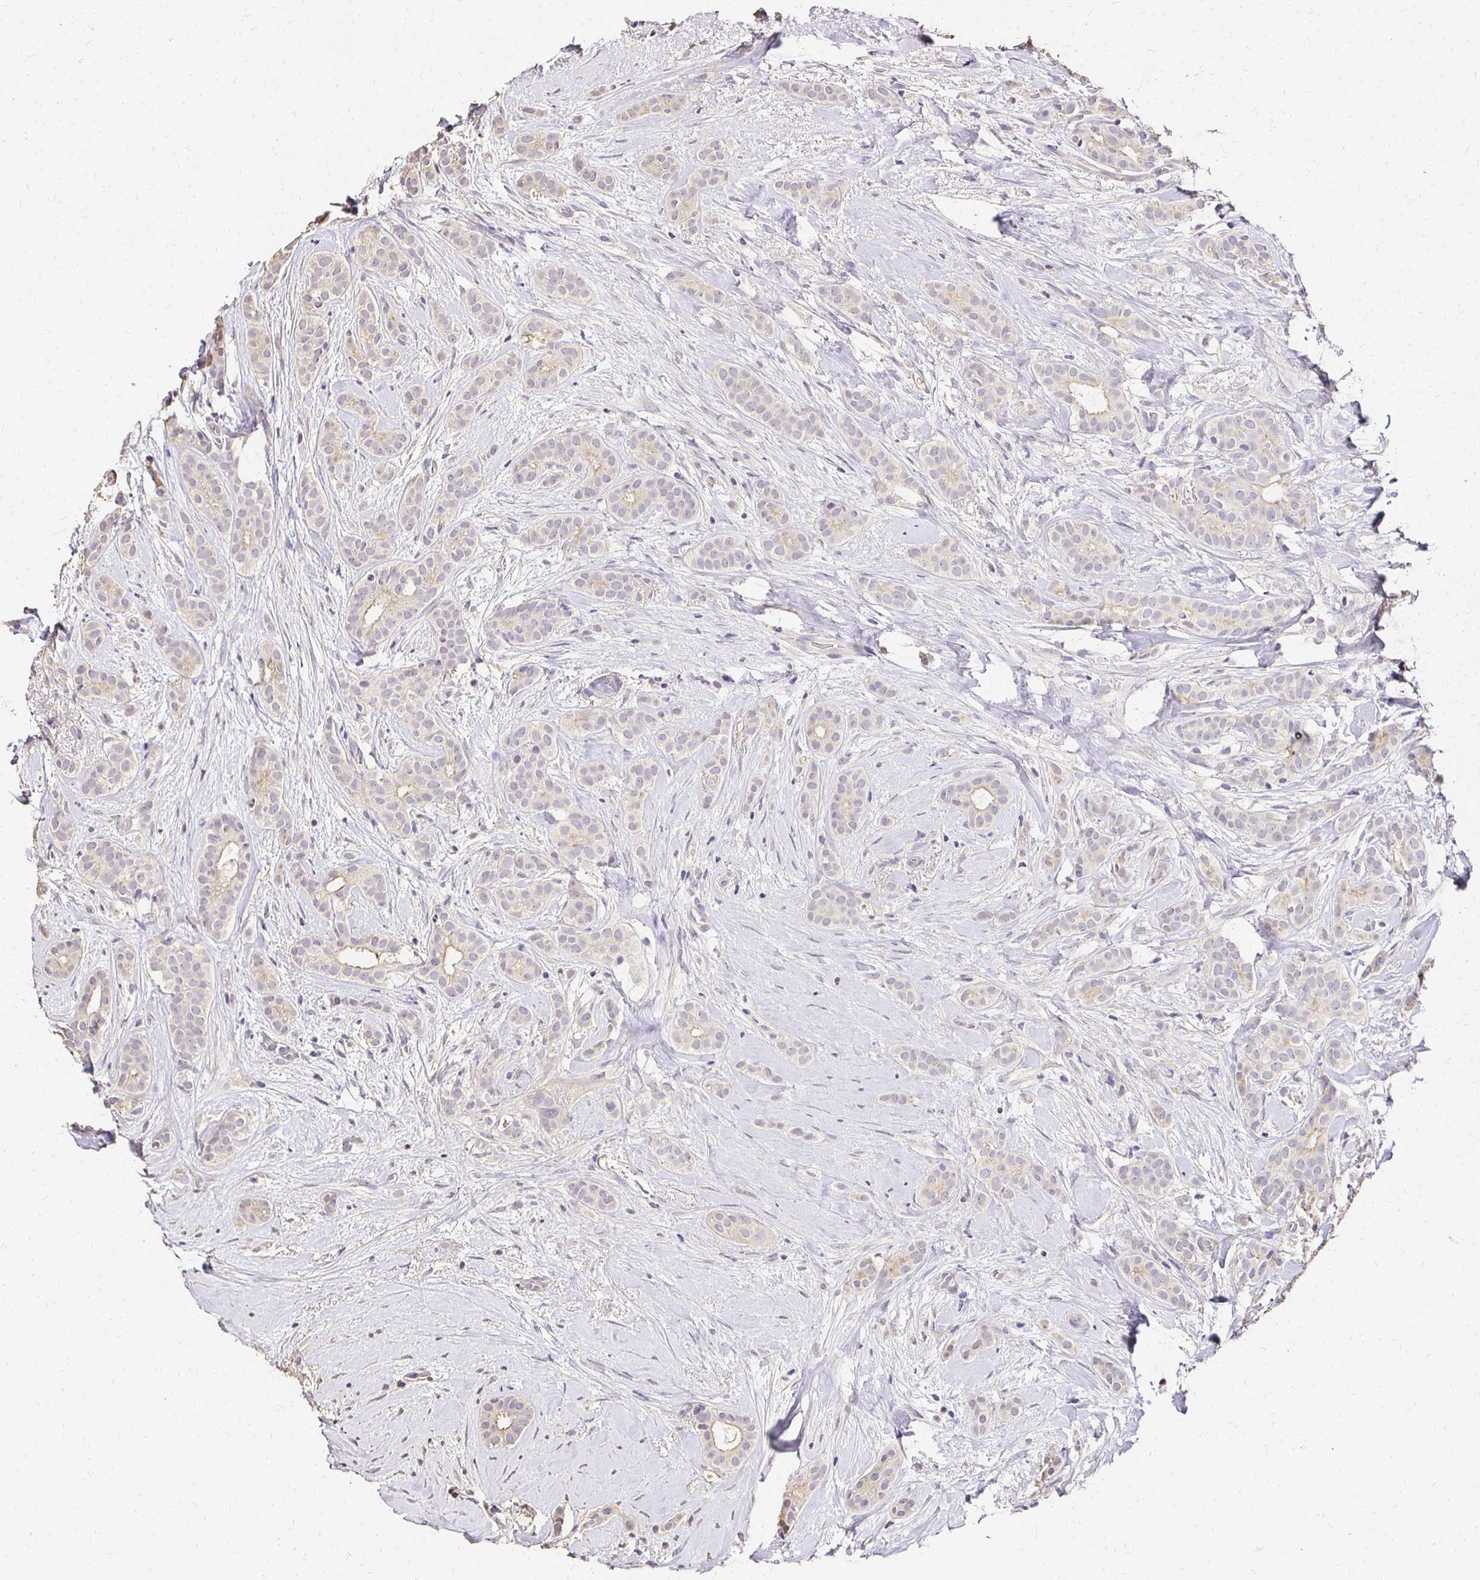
{"staining": {"intensity": "weak", "quantity": "<25%", "location": "cytoplasmic/membranous"}, "tissue": "breast cancer", "cell_type": "Tumor cells", "image_type": "cancer", "snomed": [{"axis": "morphology", "description": "Duct carcinoma"}, {"axis": "topography", "description": "Breast"}], "caption": "Photomicrograph shows no protein expression in tumor cells of breast cancer (intraductal carcinoma) tissue. The staining was performed using DAB to visualize the protein expression in brown, while the nuclei were stained in blue with hematoxylin (Magnification: 20x).", "gene": "UGT1A6", "patient": {"sex": "female", "age": 65}}